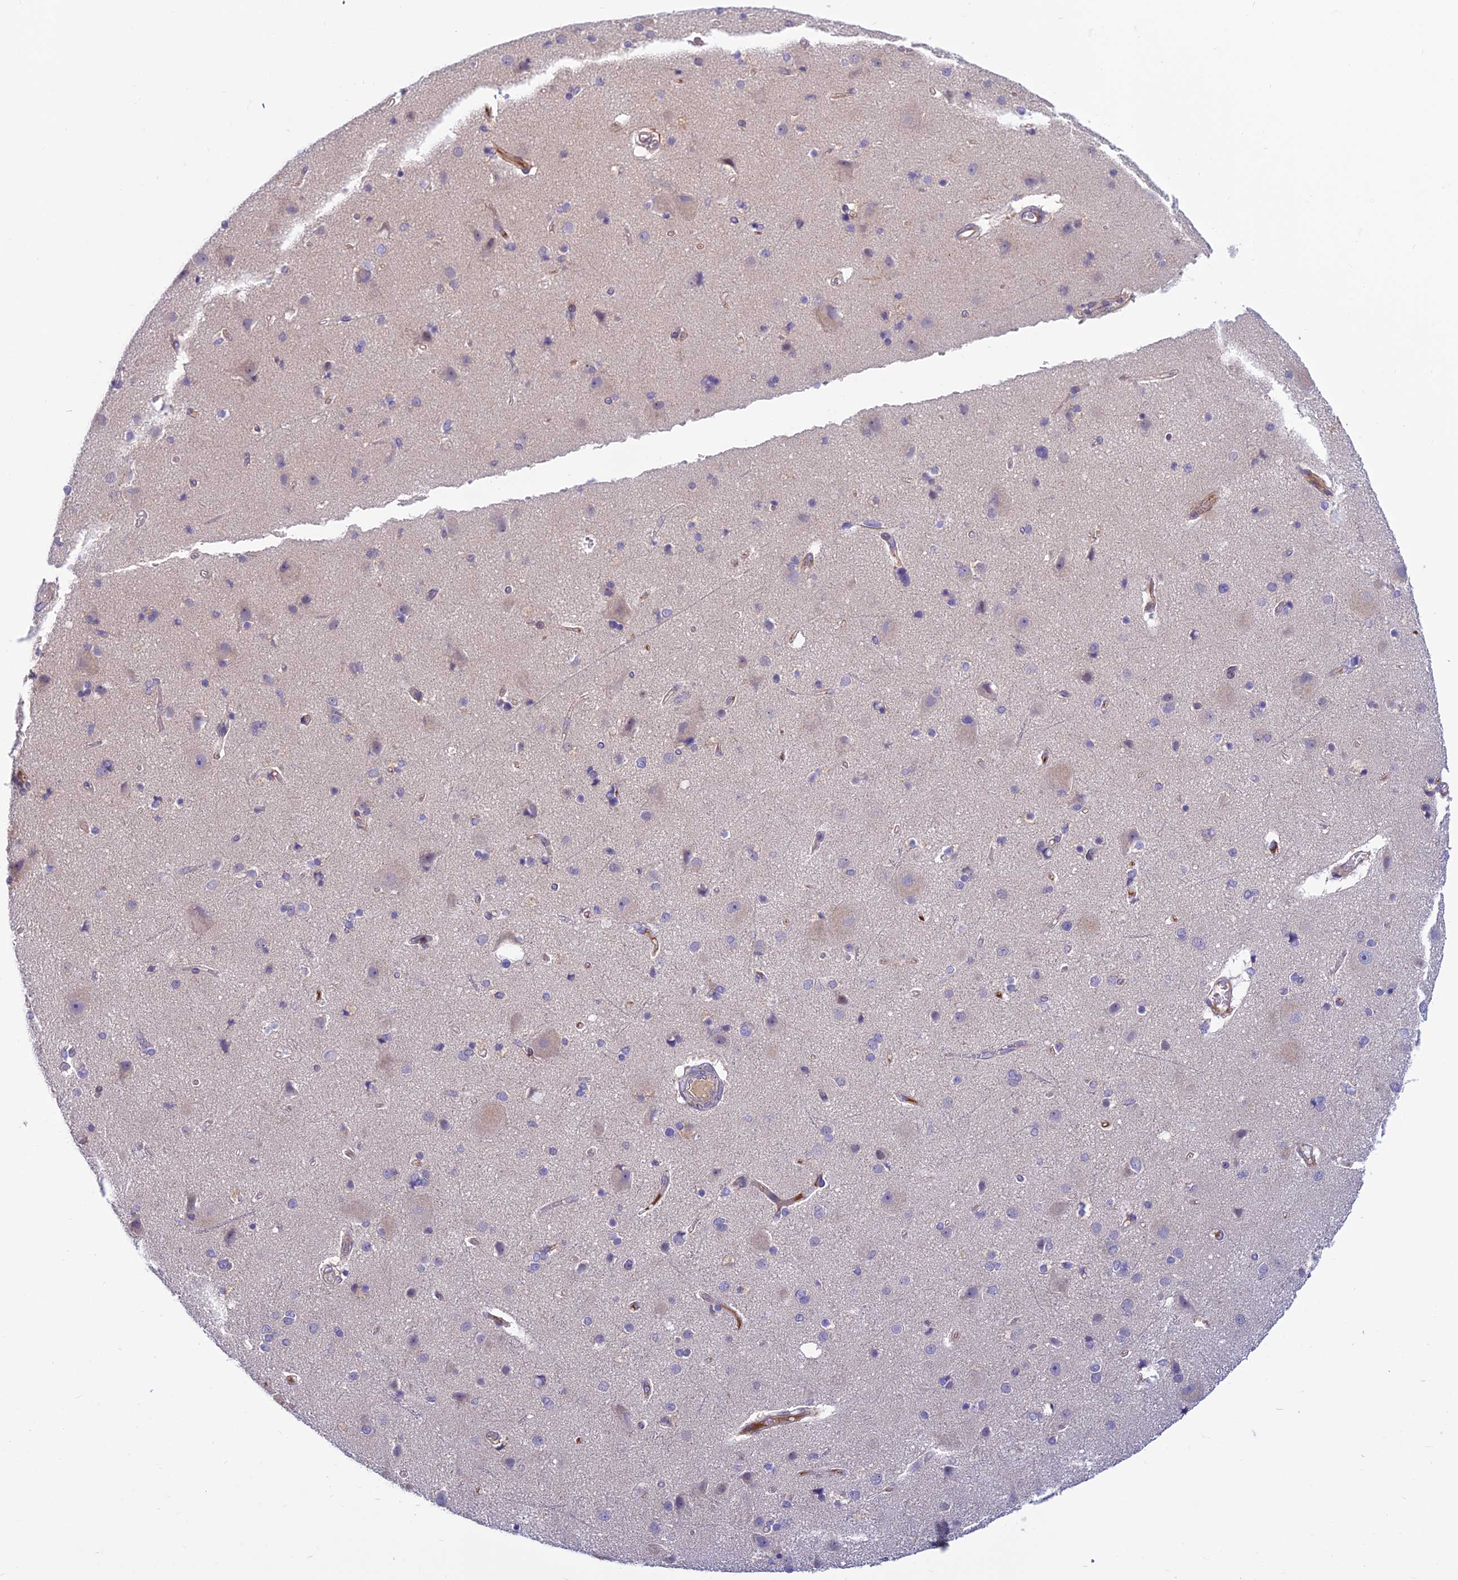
{"staining": {"intensity": "weak", "quantity": ">75%", "location": "cytoplasmic/membranous"}, "tissue": "cerebral cortex", "cell_type": "Endothelial cells", "image_type": "normal", "snomed": [{"axis": "morphology", "description": "Normal tissue, NOS"}, {"axis": "topography", "description": "Cerebral cortex"}], "caption": "Protein staining reveals weak cytoplasmic/membranous staining in approximately >75% of endothelial cells in unremarkable cerebral cortex.", "gene": "DUS2", "patient": {"sex": "female", "age": 54}}